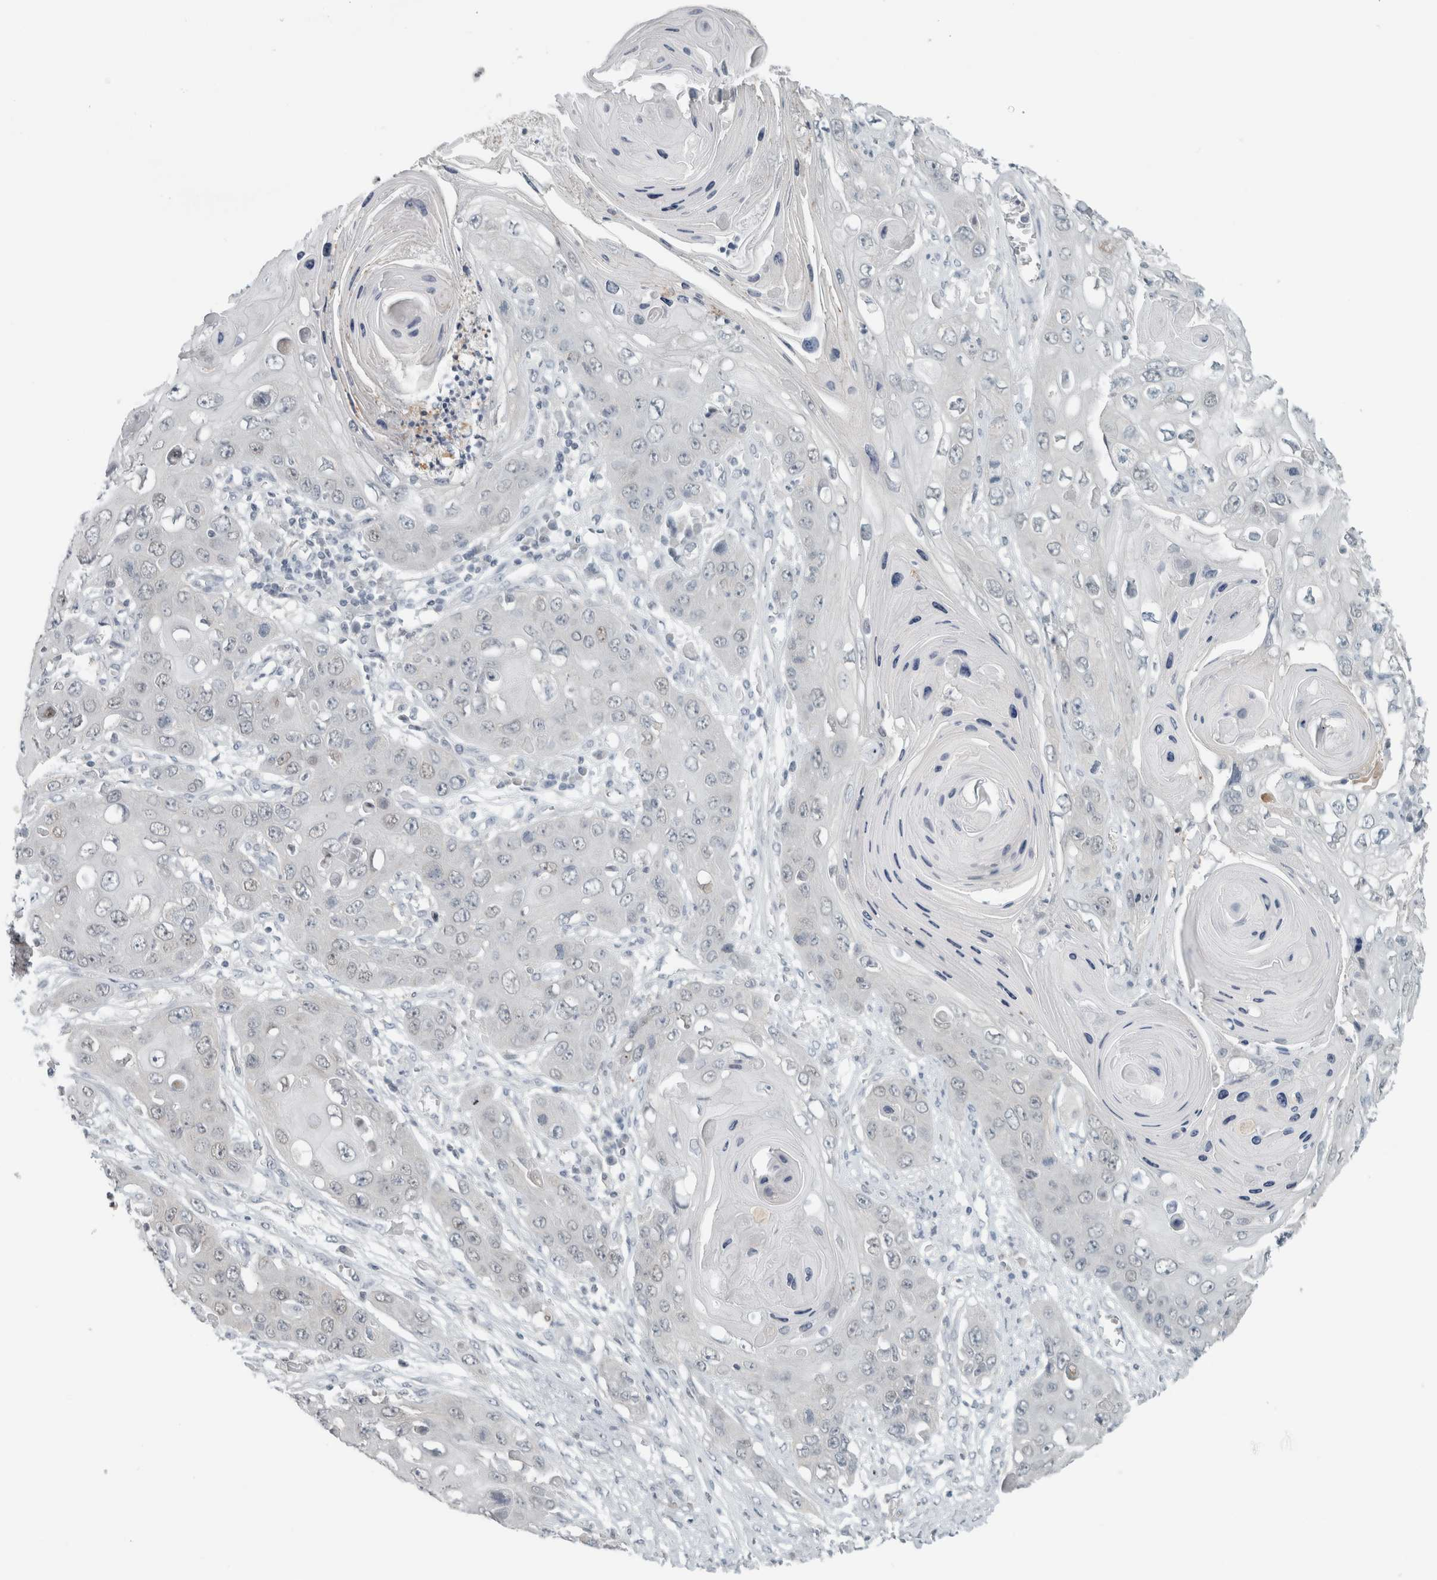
{"staining": {"intensity": "negative", "quantity": "none", "location": "none"}, "tissue": "skin cancer", "cell_type": "Tumor cells", "image_type": "cancer", "snomed": [{"axis": "morphology", "description": "Squamous cell carcinoma, NOS"}, {"axis": "topography", "description": "Skin"}], "caption": "An immunohistochemistry (IHC) histopathology image of skin squamous cell carcinoma is shown. There is no staining in tumor cells of skin squamous cell carcinoma. Brightfield microscopy of immunohistochemistry (IHC) stained with DAB (3,3'-diaminobenzidine) (brown) and hematoxylin (blue), captured at high magnification.", "gene": "TRIT1", "patient": {"sex": "male", "age": 55}}